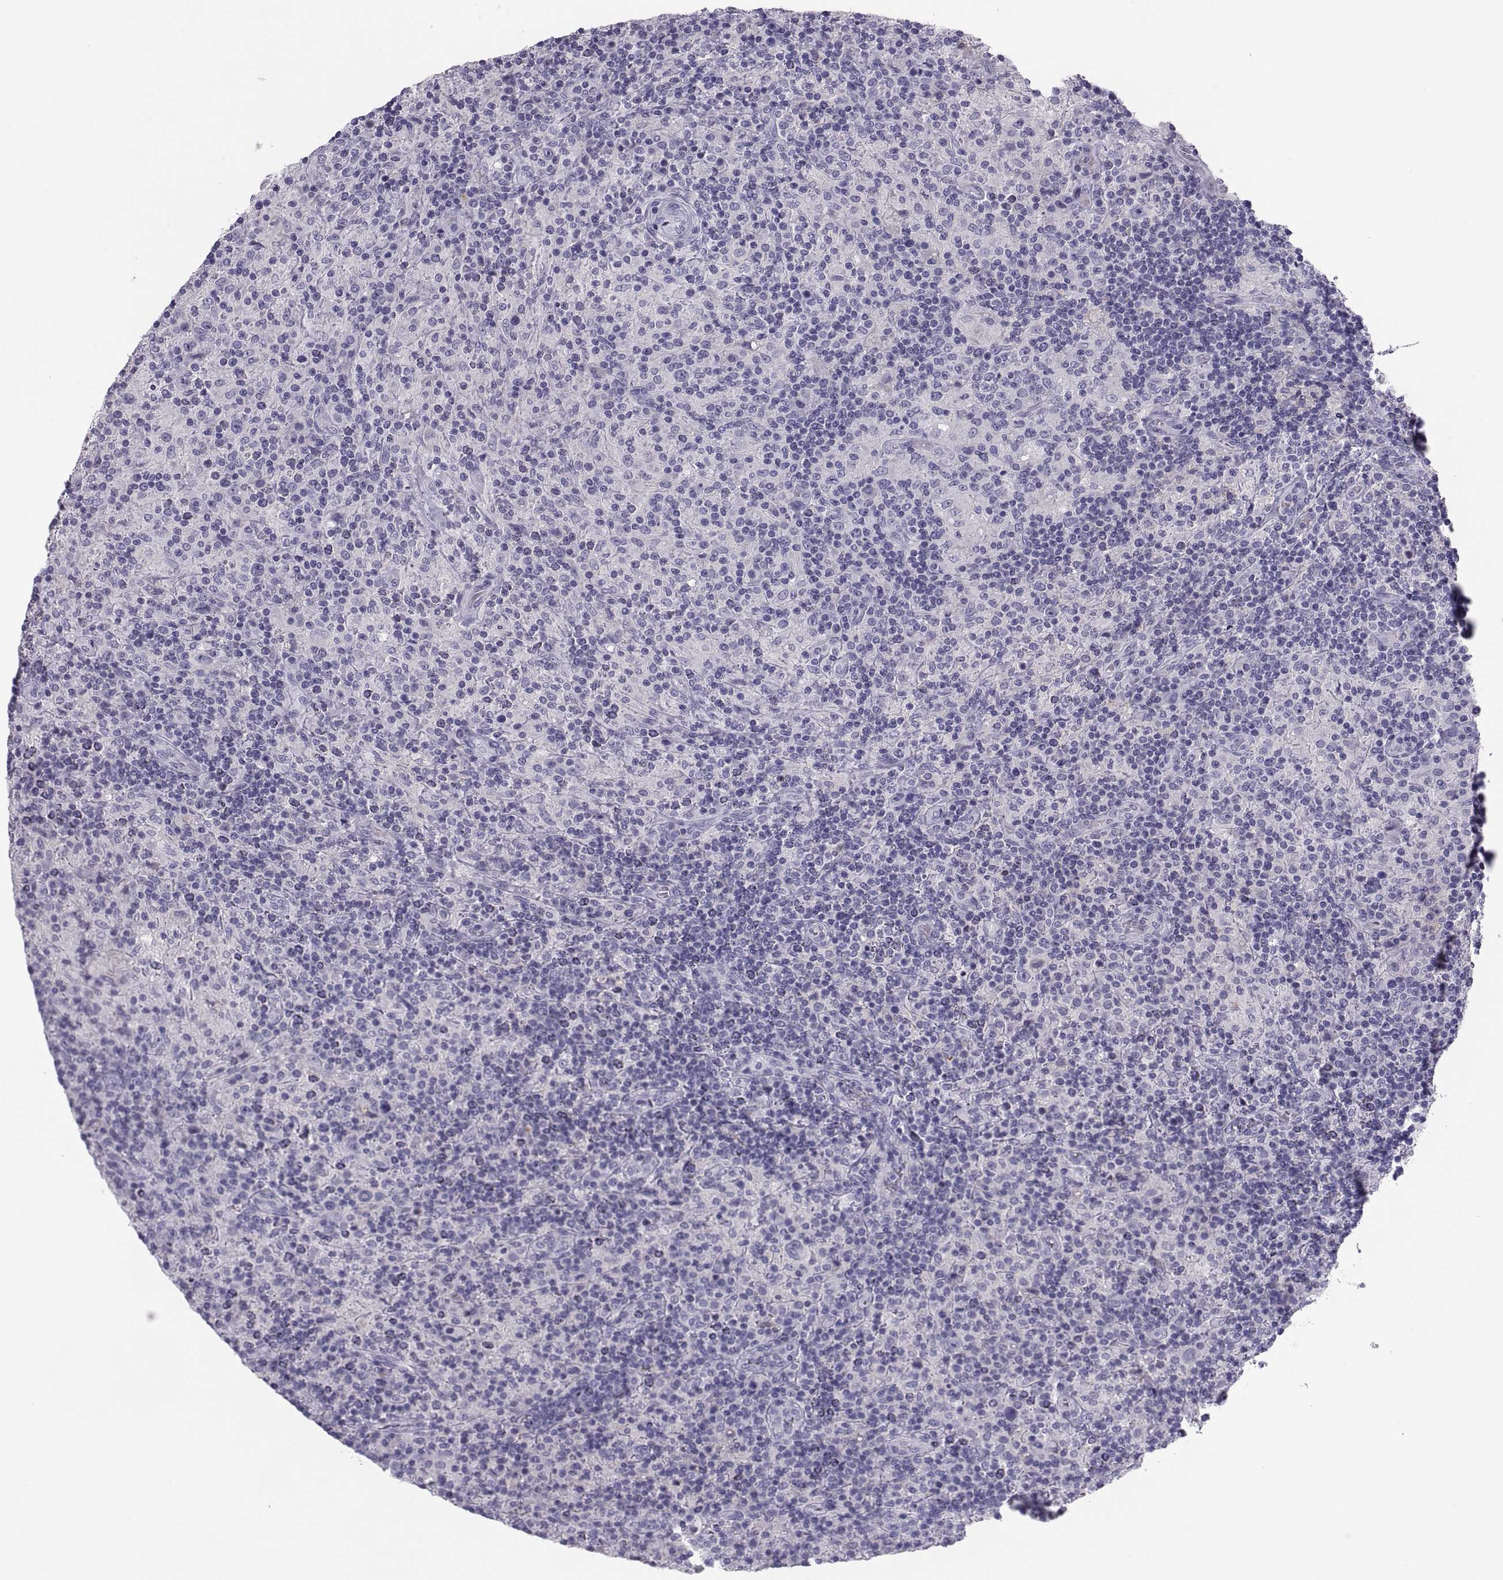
{"staining": {"intensity": "negative", "quantity": "none", "location": "none"}, "tissue": "lymphoma", "cell_type": "Tumor cells", "image_type": "cancer", "snomed": [{"axis": "morphology", "description": "Hodgkin's disease, NOS"}, {"axis": "topography", "description": "Lymph node"}], "caption": "Hodgkin's disease stained for a protein using IHC displays no staining tumor cells.", "gene": "MAGEB2", "patient": {"sex": "male", "age": 70}}